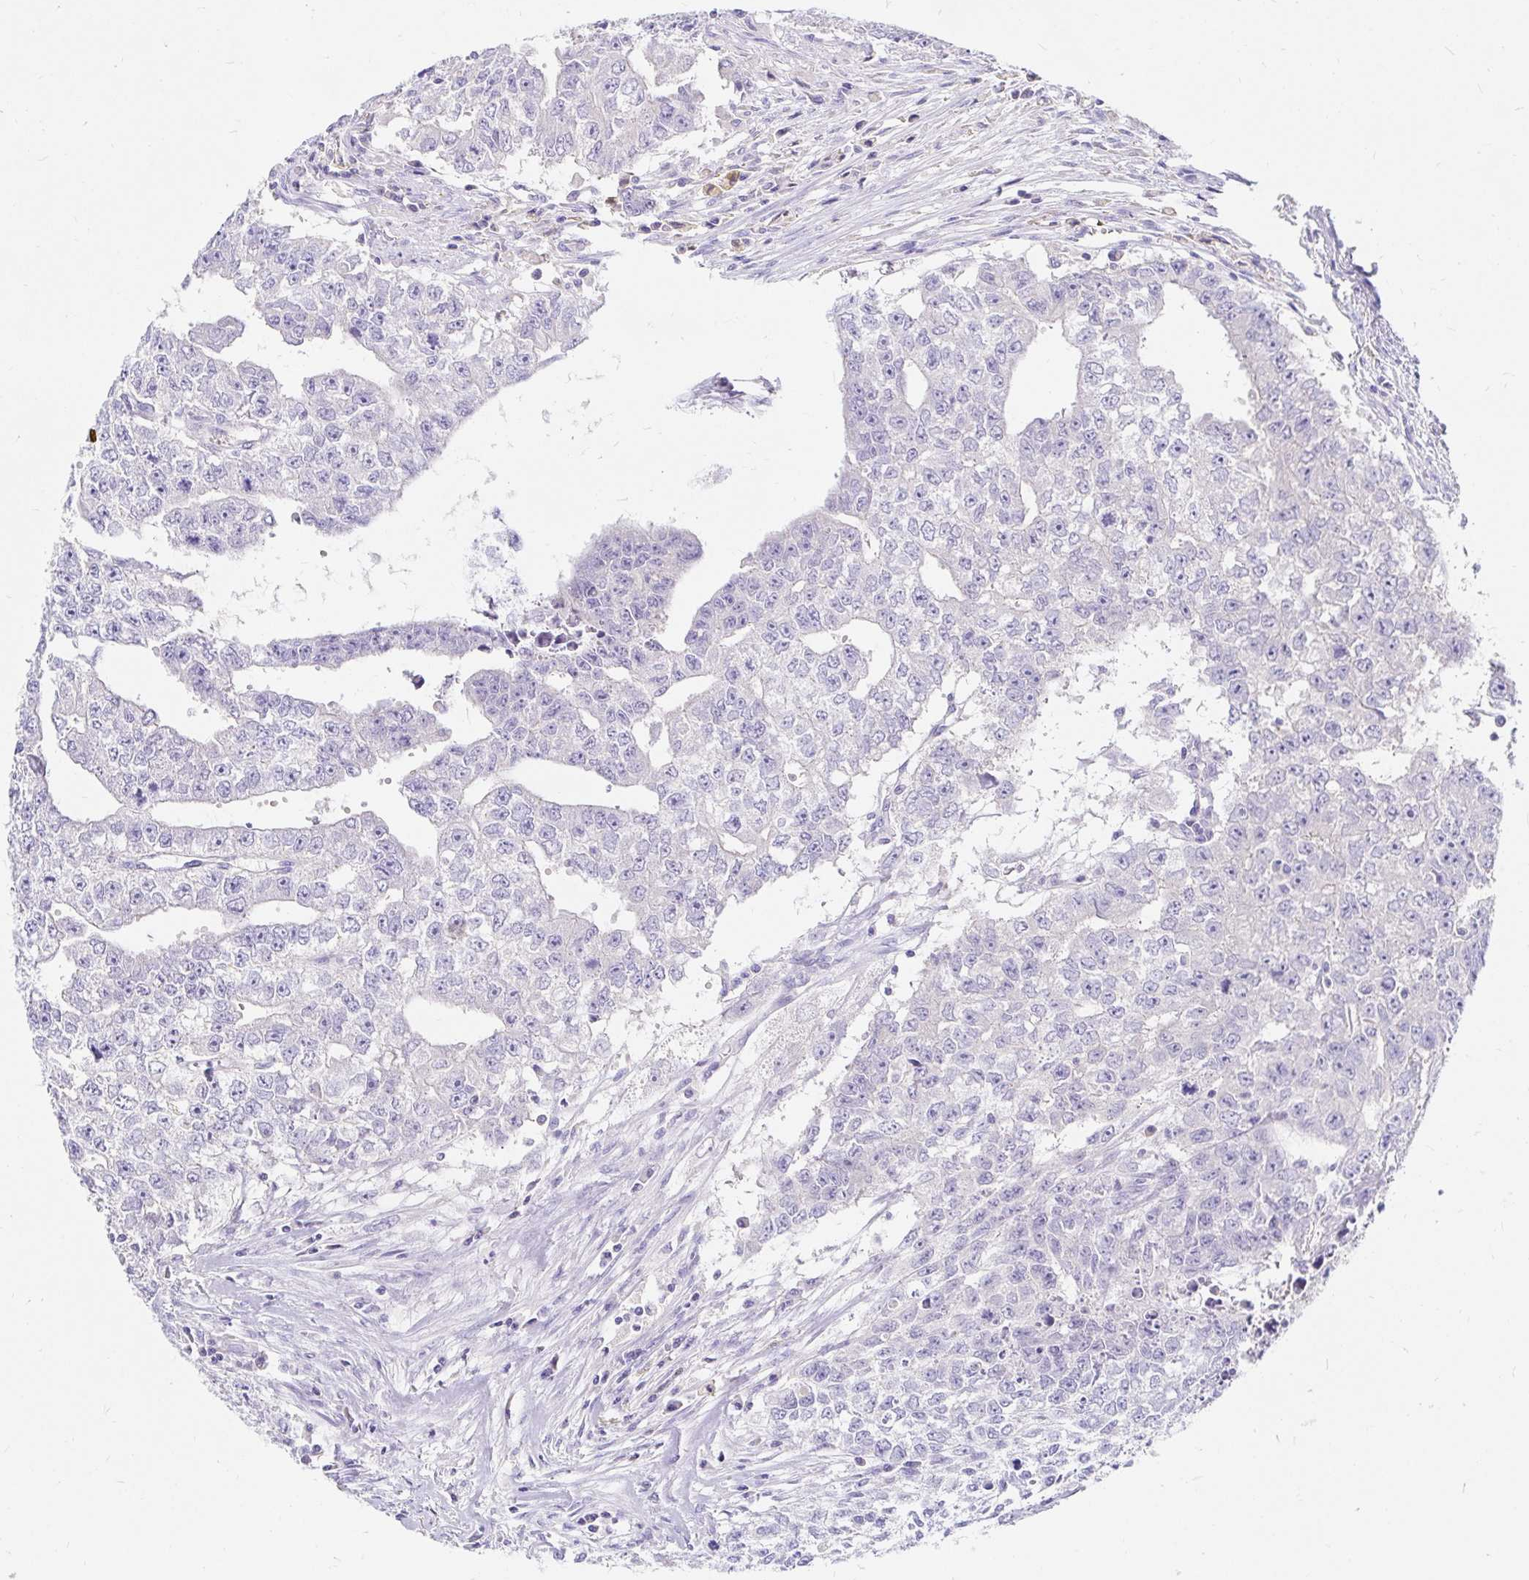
{"staining": {"intensity": "negative", "quantity": "none", "location": "none"}, "tissue": "testis cancer", "cell_type": "Tumor cells", "image_type": "cancer", "snomed": [{"axis": "morphology", "description": "Carcinoma, Embryonal, NOS"}, {"axis": "morphology", "description": "Teratoma, malignant, NOS"}, {"axis": "topography", "description": "Testis"}], "caption": "Testis cancer (teratoma (malignant)) was stained to show a protein in brown. There is no significant expression in tumor cells. (Stains: DAB (3,3'-diaminobenzidine) immunohistochemistry with hematoxylin counter stain, Microscopy: brightfield microscopy at high magnification).", "gene": "NR2E1", "patient": {"sex": "male", "age": 24}}